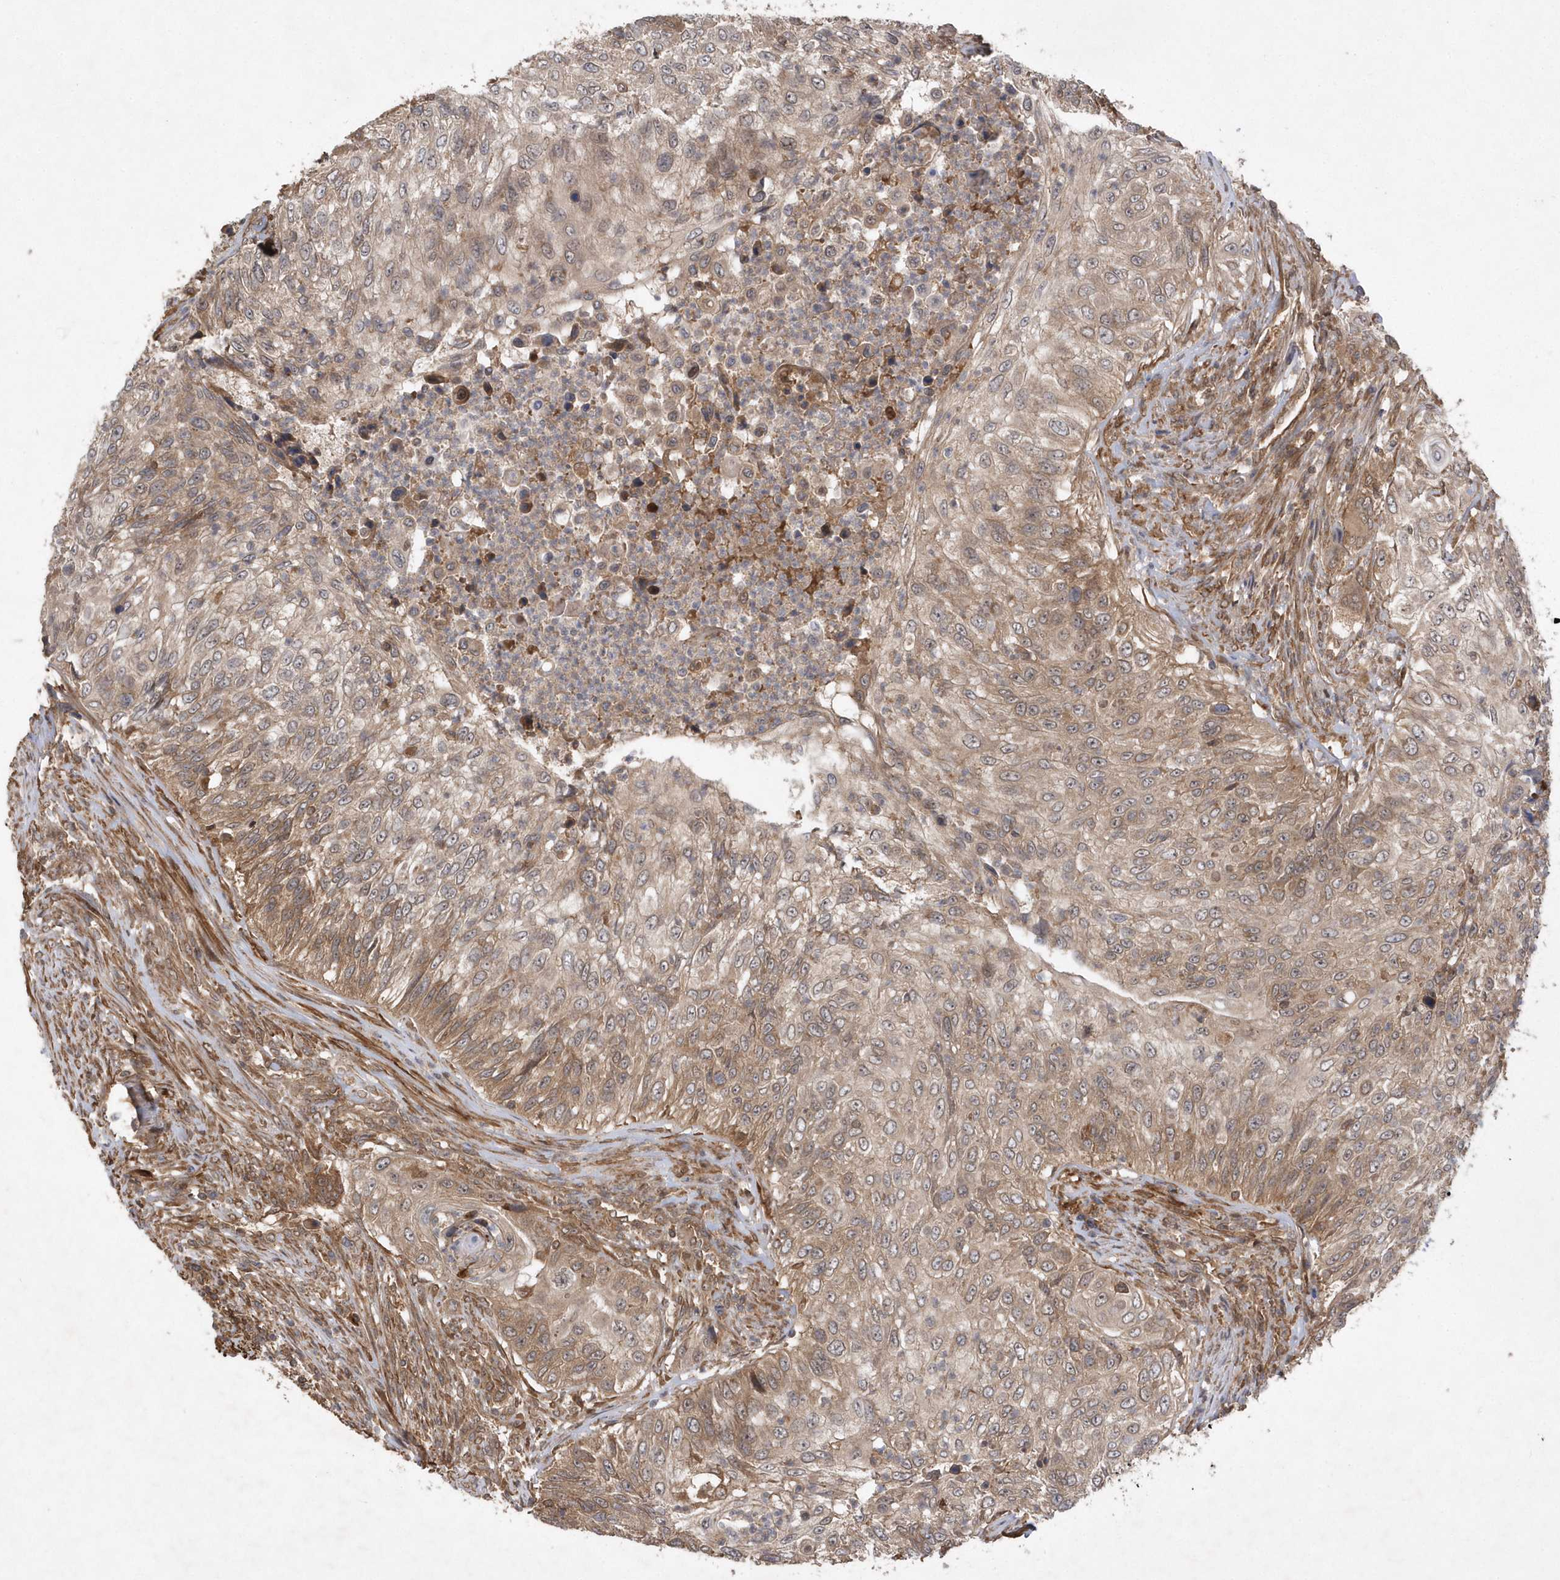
{"staining": {"intensity": "moderate", "quantity": ">75%", "location": "cytoplasmic/membranous"}, "tissue": "urothelial cancer", "cell_type": "Tumor cells", "image_type": "cancer", "snomed": [{"axis": "morphology", "description": "Urothelial carcinoma, High grade"}, {"axis": "topography", "description": "Urinary bladder"}], "caption": "Urothelial cancer stained for a protein (brown) shows moderate cytoplasmic/membranous positive expression in approximately >75% of tumor cells.", "gene": "GFM2", "patient": {"sex": "female", "age": 60}}